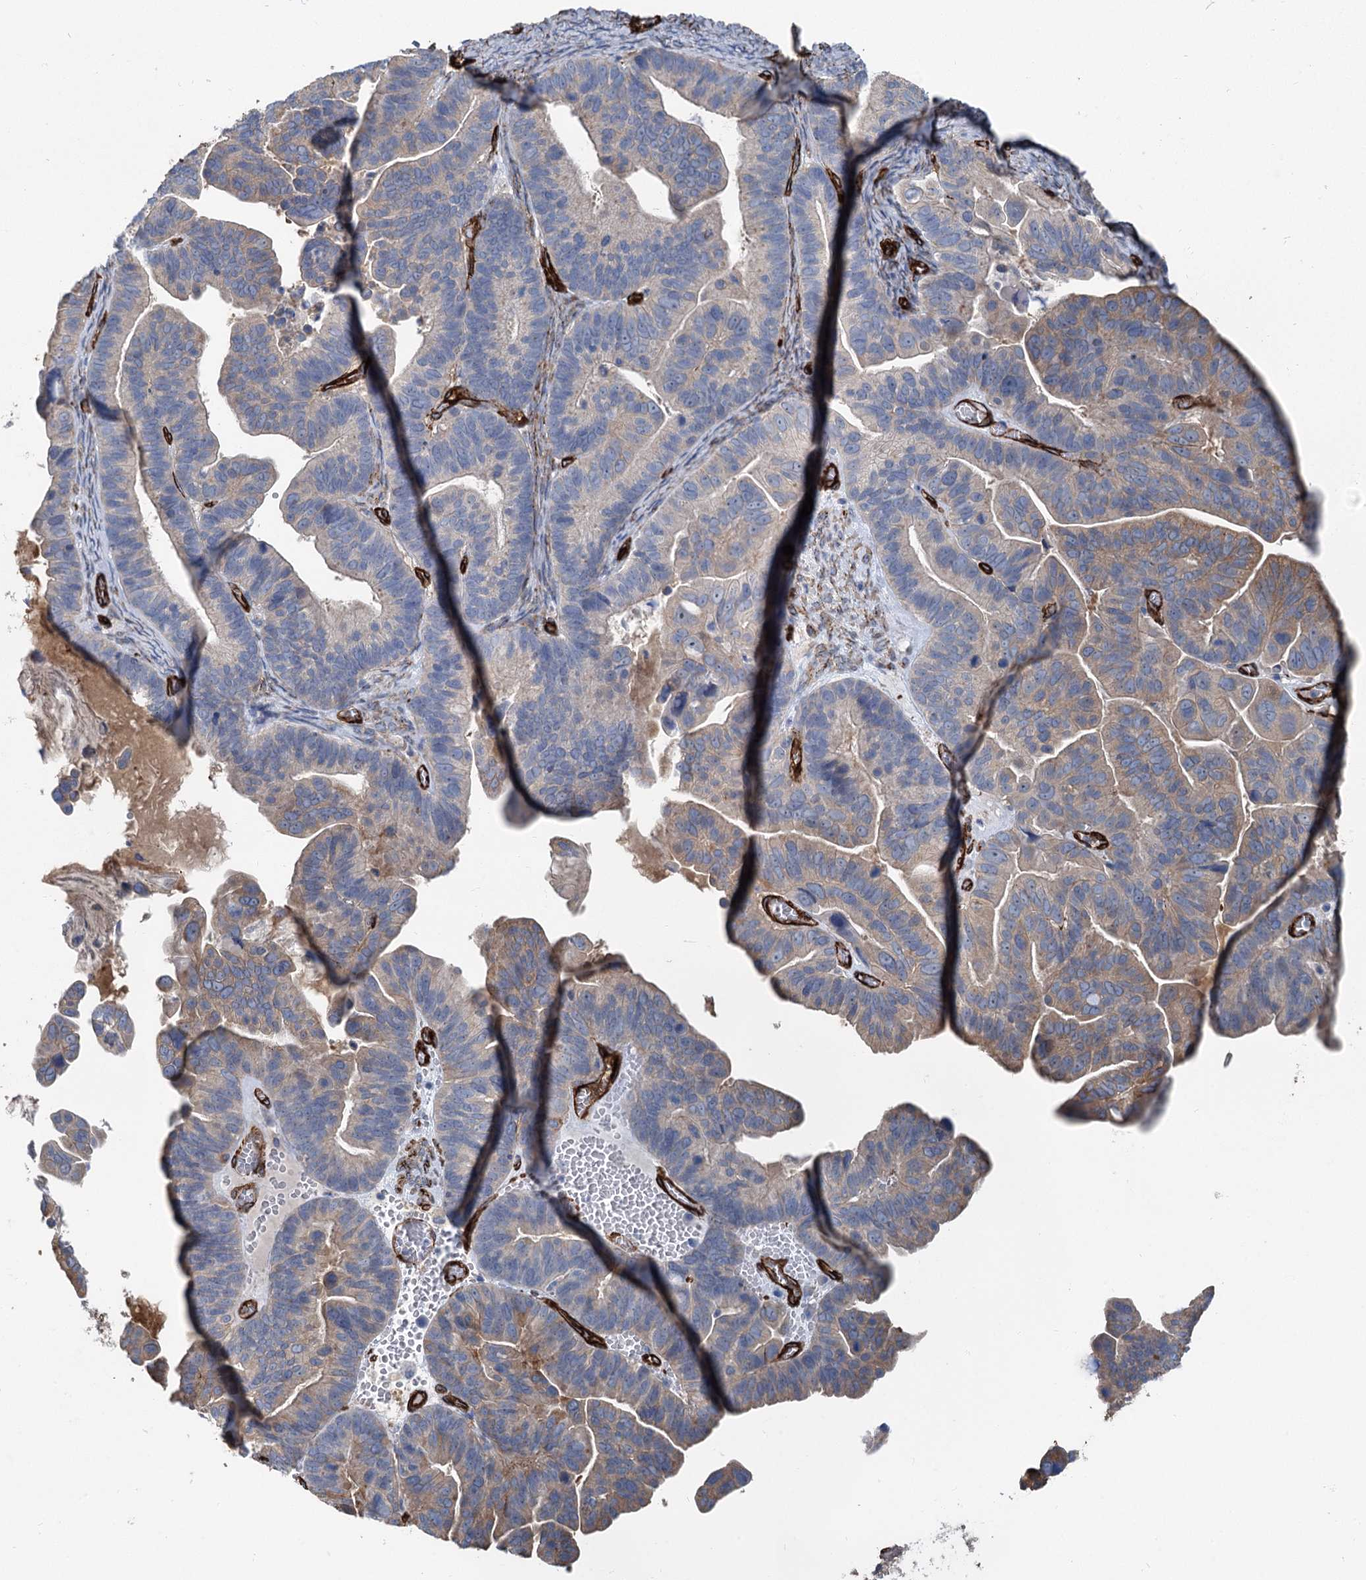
{"staining": {"intensity": "weak", "quantity": "<25%", "location": "cytoplasmic/membranous"}, "tissue": "ovarian cancer", "cell_type": "Tumor cells", "image_type": "cancer", "snomed": [{"axis": "morphology", "description": "Cystadenocarcinoma, serous, NOS"}, {"axis": "topography", "description": "Ovary"}], "caption": "Micrograph shows no protein positivity in tumor cells of serous cystadenocarcinoma (ovarian) tissue. Brightfield microscopy of immunohistochemistry stained with DAB (3,3'-diaminobenzidine) (brown) and hematoxylin (blue), captured at high magnification.", "gene": "IQSEC1", "patient": {"sex": "female", "age": 56}}